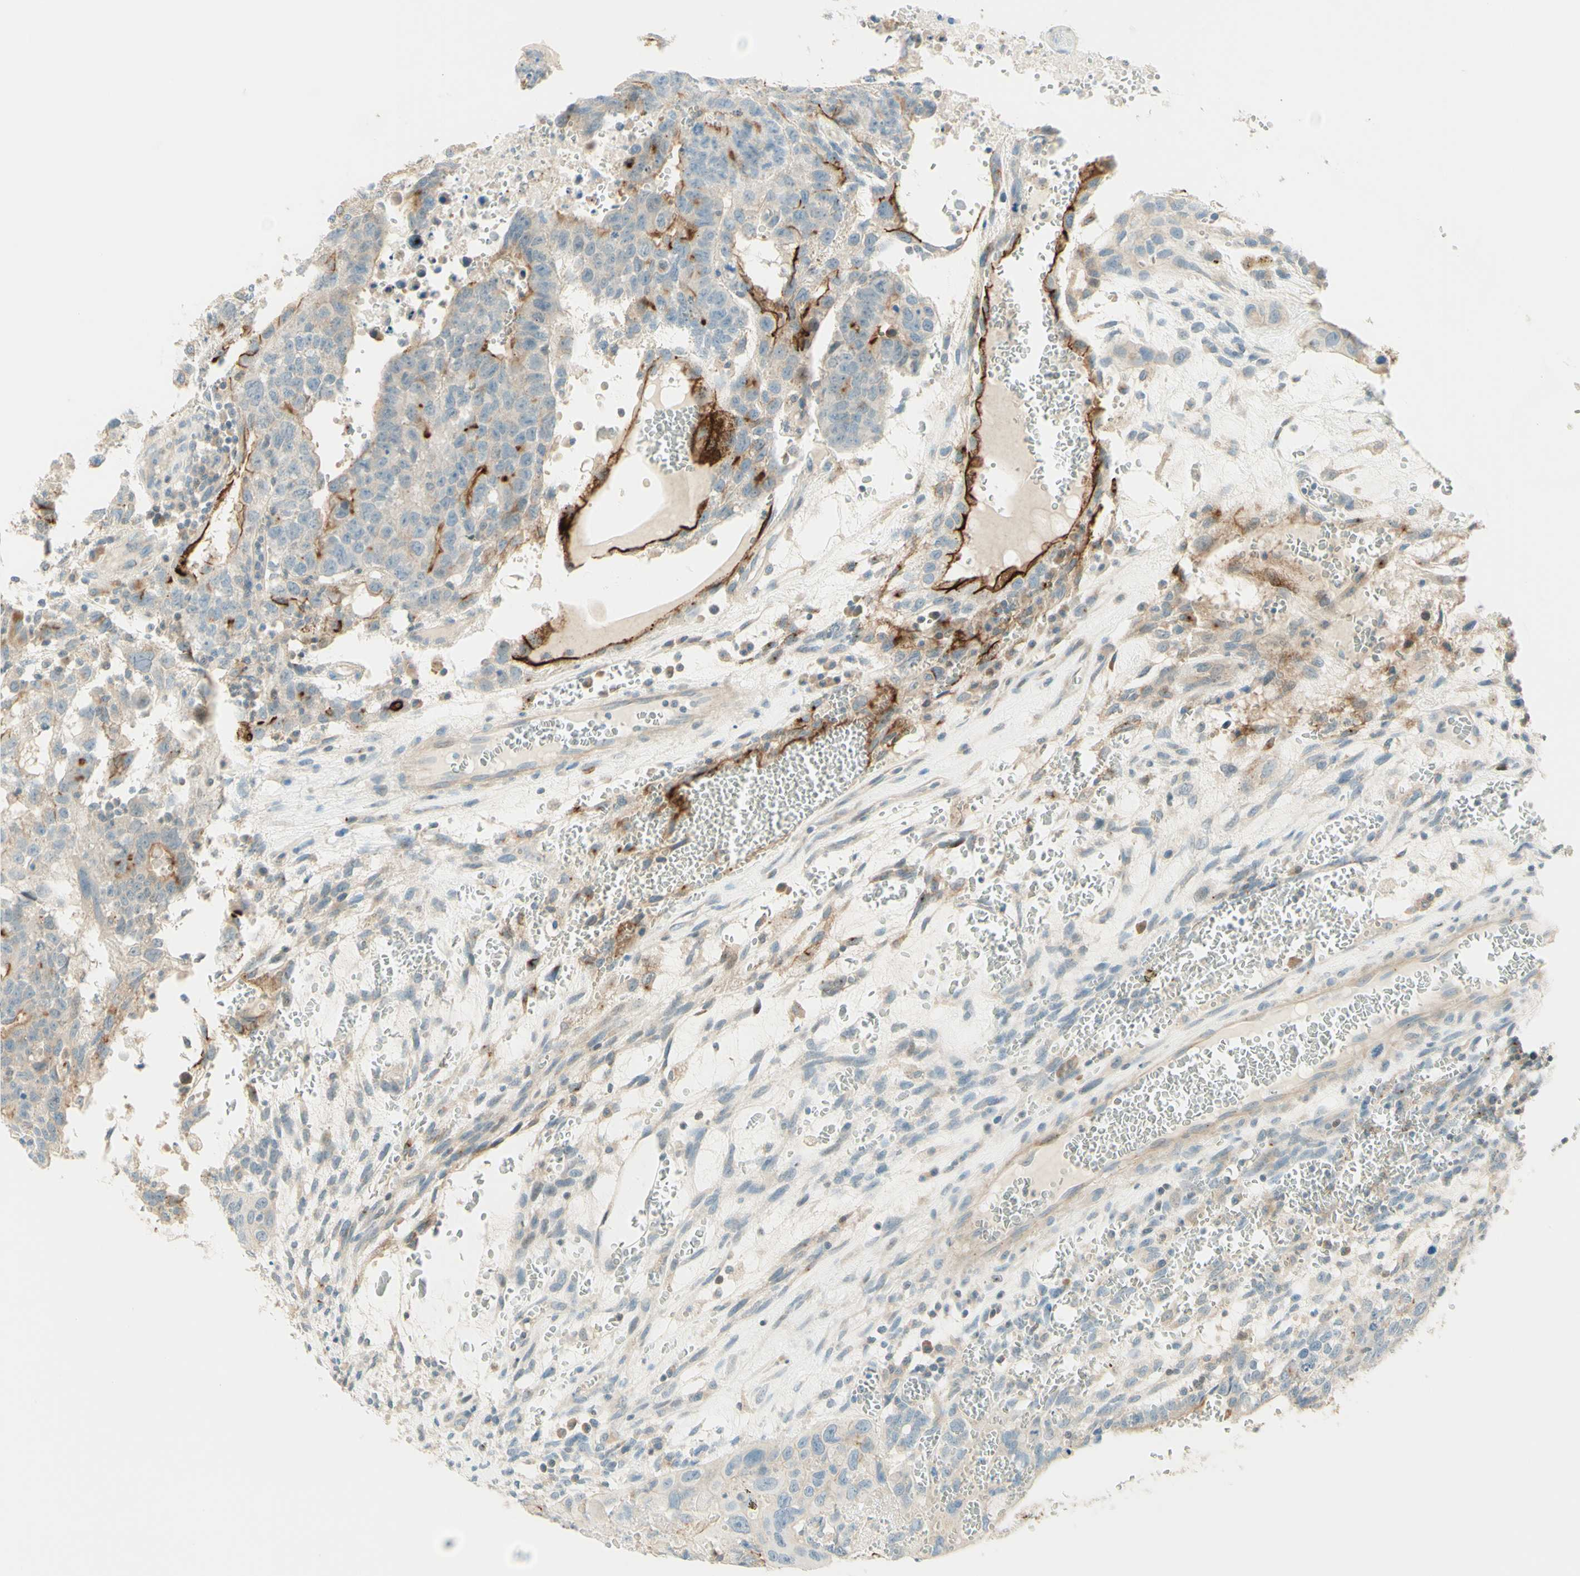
{"staining": {"intensity": "moderate", "quantity": "25%-75%", "location": "cytoplasmic/membranous"}, "tissue": "testis cancer", "cell_type": "Tumor cells", "image_type": "cancer", "snomed": [{"axis": "morphology", "description": "Seminoma, NOS"}, {"axis": "morphology", "description": "Carcinoma, Embryonal, NOS"}, {"axis": "topography", "description": "Testis"}], "caption": "Human testis cancer (seminoma) stained for a protein (brown) exhibits moderate cytoplasmic/membranous positive positivity in about 25%-75% of tumor cells.", "gene": "PROM1", "patient": {"sex": "male", "age": 52}}